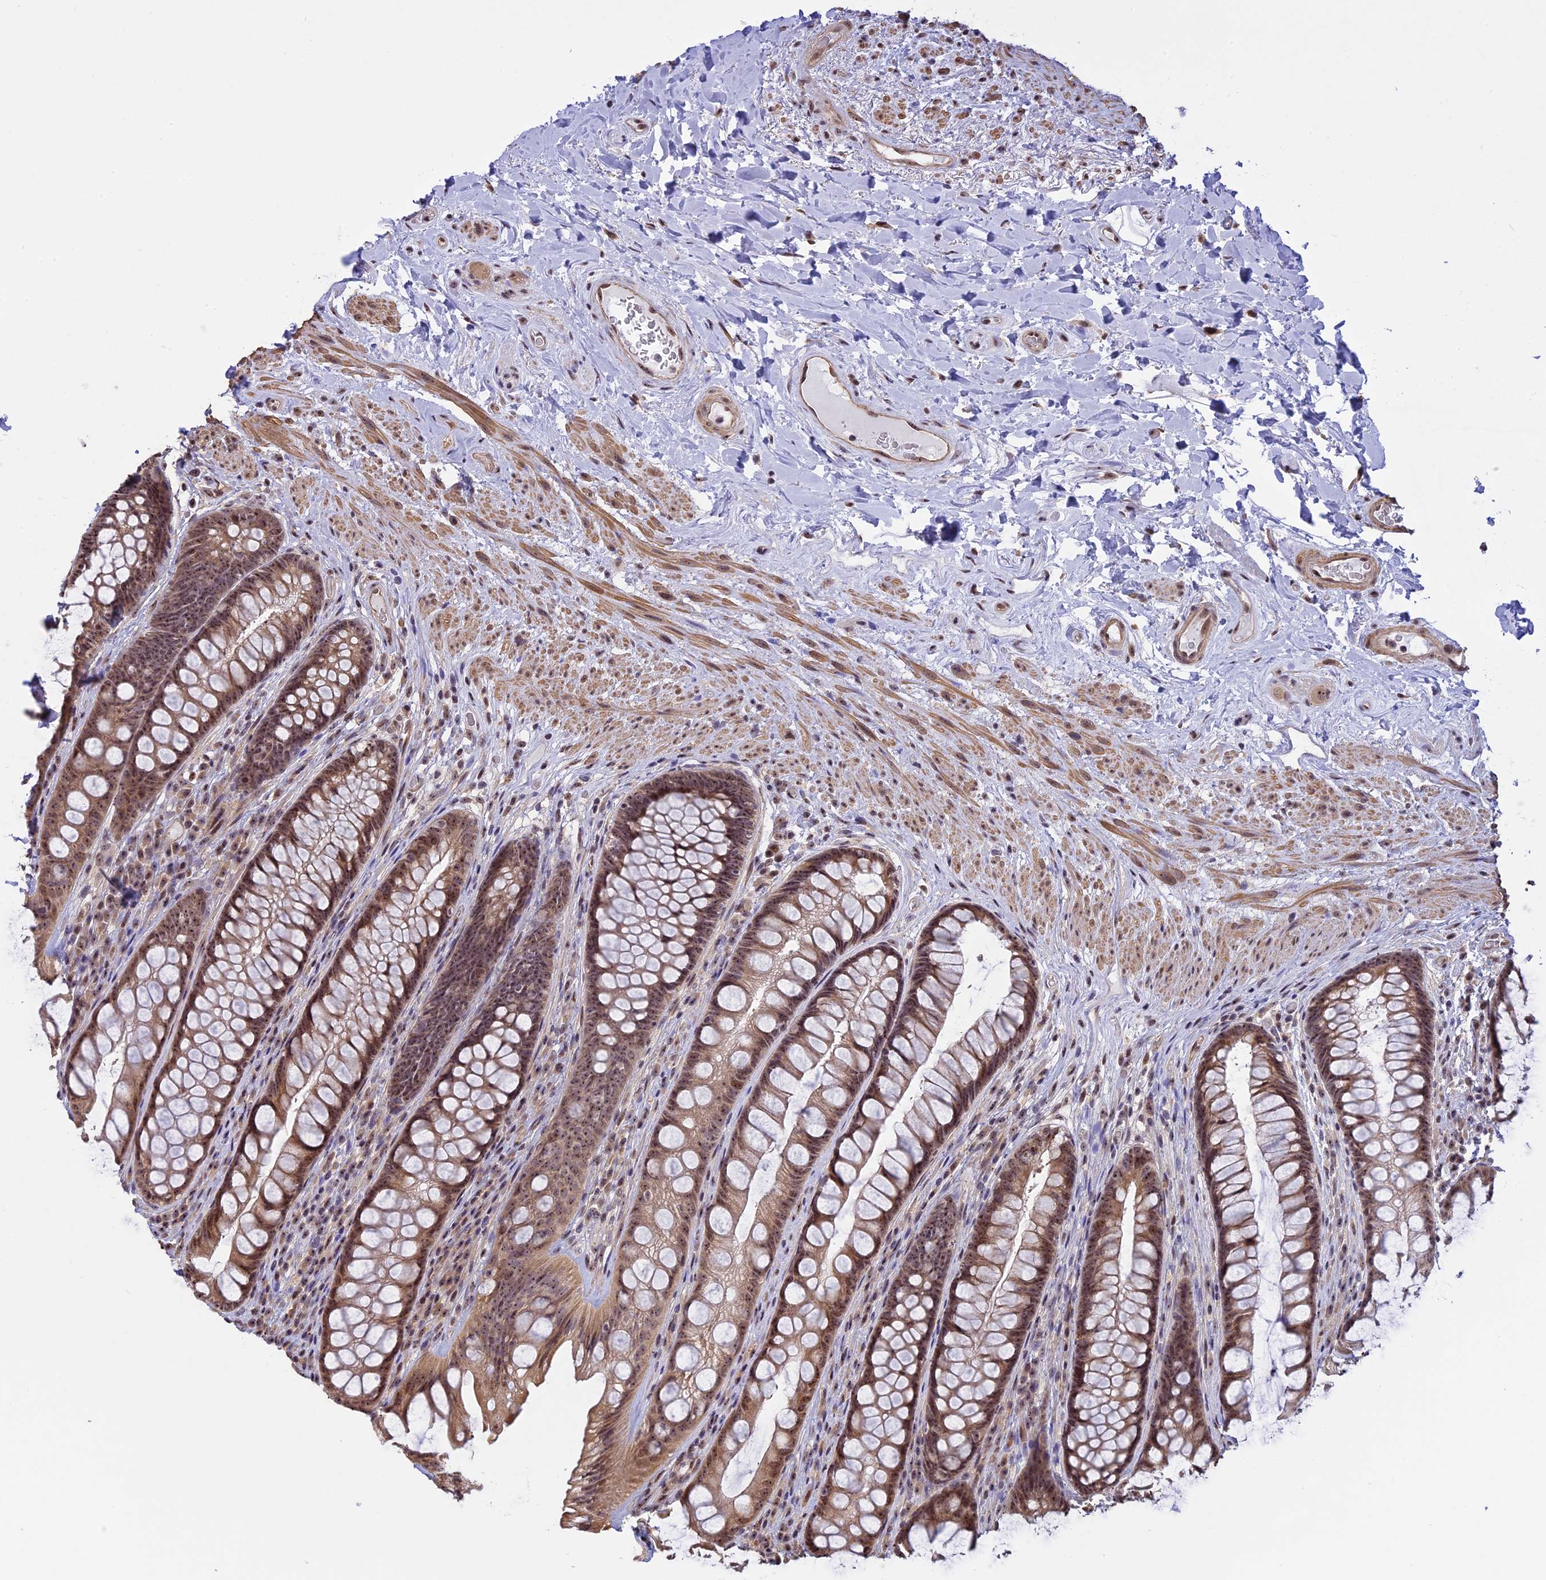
{"staining": {"intensity": "weak", "quantity": ">75%", "location": "cytoplasmic/membranous,nuclear"}, "tissue": "rectum", "cell_type": "Glandular cells", "image_type": "normal", "snomed": [{"axis": "morphology", "description": "Normal tissue, NOS"}, {"axis": "topography", "description": "Rectum"}], "caption": "A micrograph of rectum stained for a protein demonstrates weak cytoplasmic/membranous,nuclear brown staining in glandular cells.", "gene": "MGA", "patient": {"sex": "male", "age": 74}}